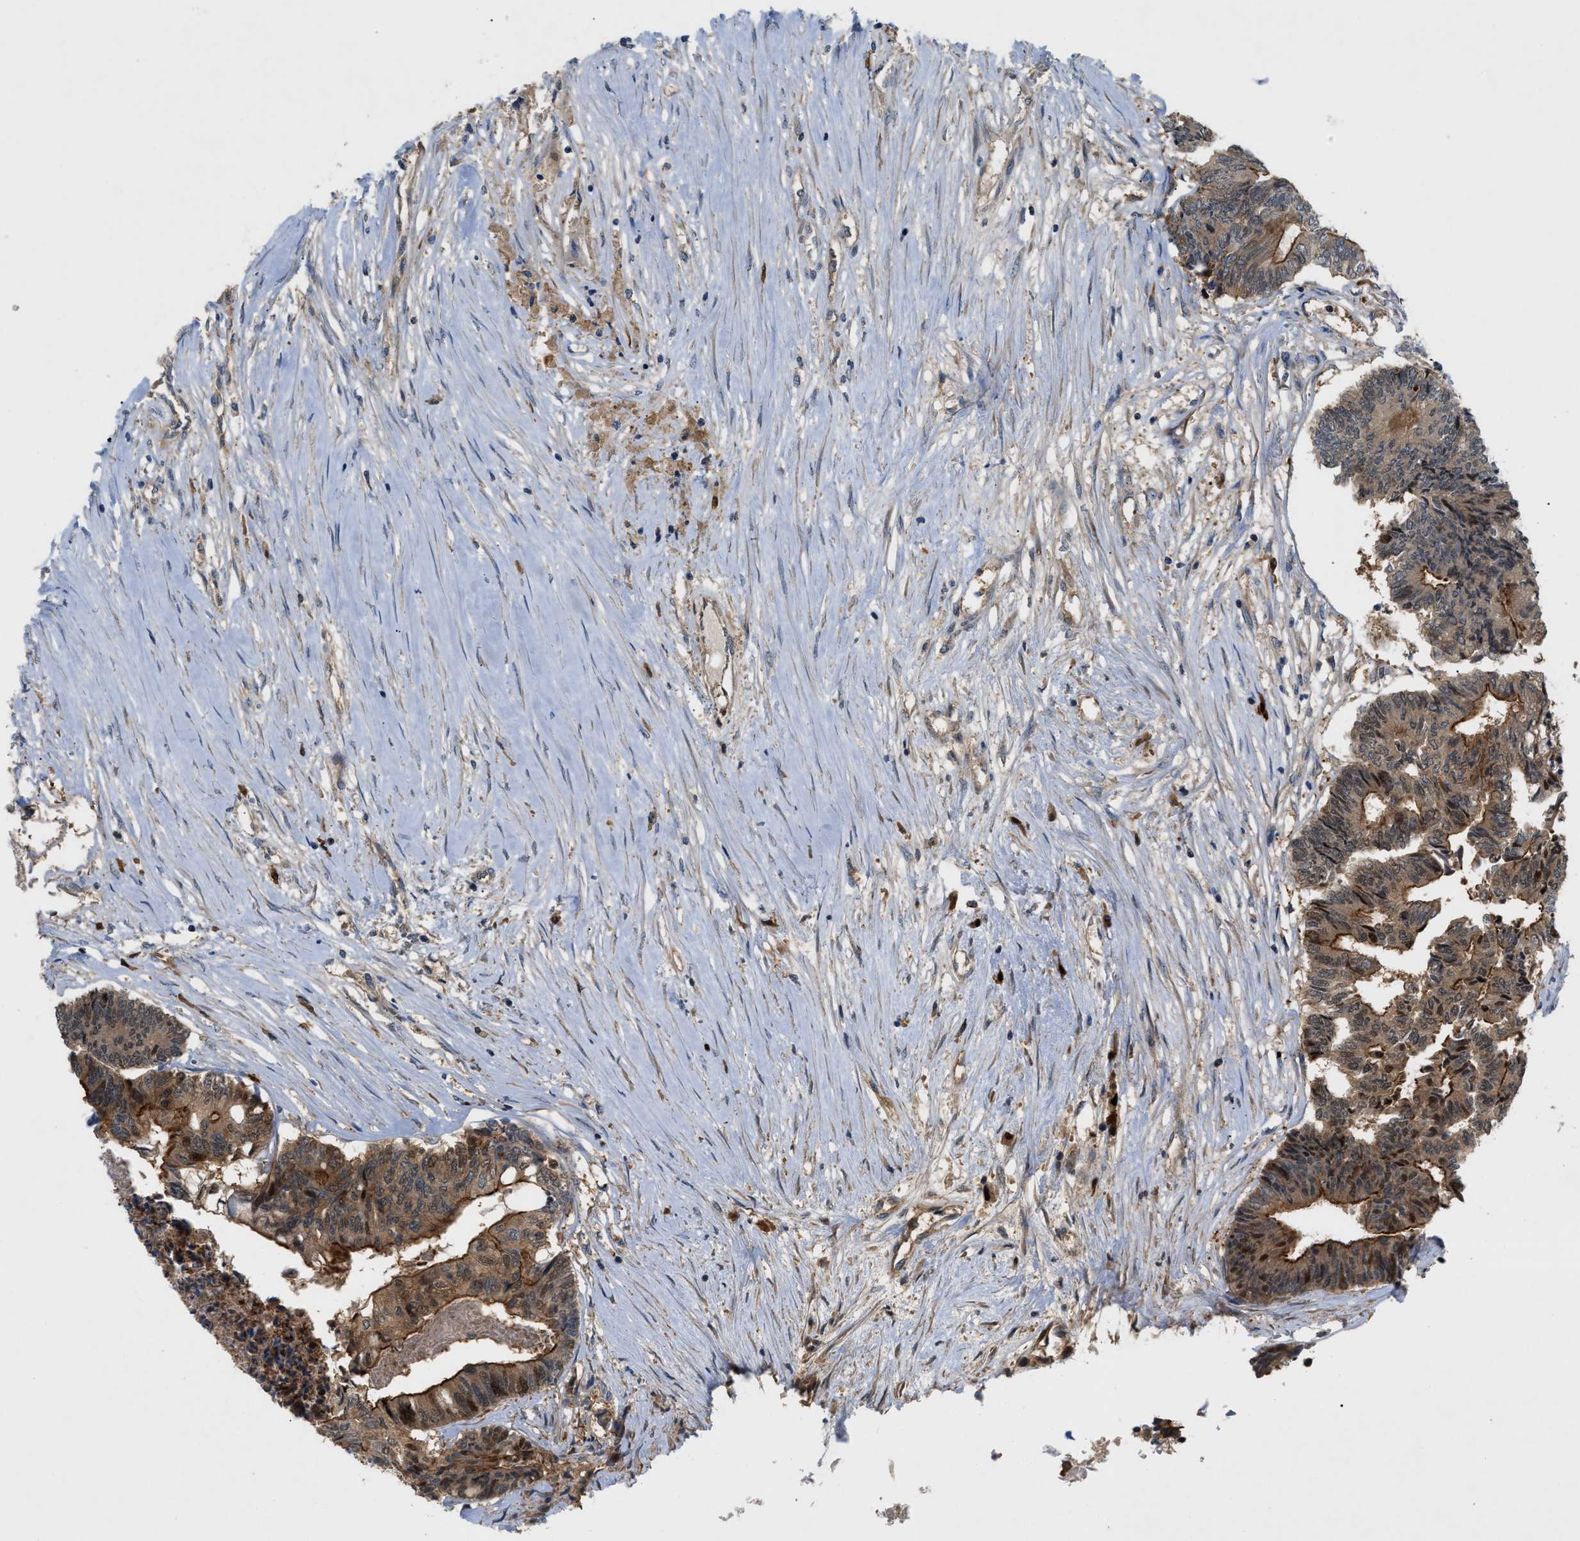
{"staining": {"intensity": "moderate", "quantity": ">75%", "location": "cytoplasmic/membranous,nuclear"}, "tissue": "colorectal cancer", "cell_type": "Tumor cells", "image_type": "cancer", "snomed": [{"axis": "morphology", "description": "Adenocarcinoma, NOS"}, {"axis": "topography", "description": "Rectum"}], "caption": "Protein expression analysis of human colorectal cancer (adenocarcinoma) reveals moderate cytoplasmic/membranous and nuclear positivity in approximately >75% of tumor cells. Using DAB (3,3'-diaminobenzidine) (brown) and hematoxylin (blue) stains, captured at high magnification using brightfield microscopy.", "gene": "TRAK2", "patient": {"sex": "male", "age": 63}}